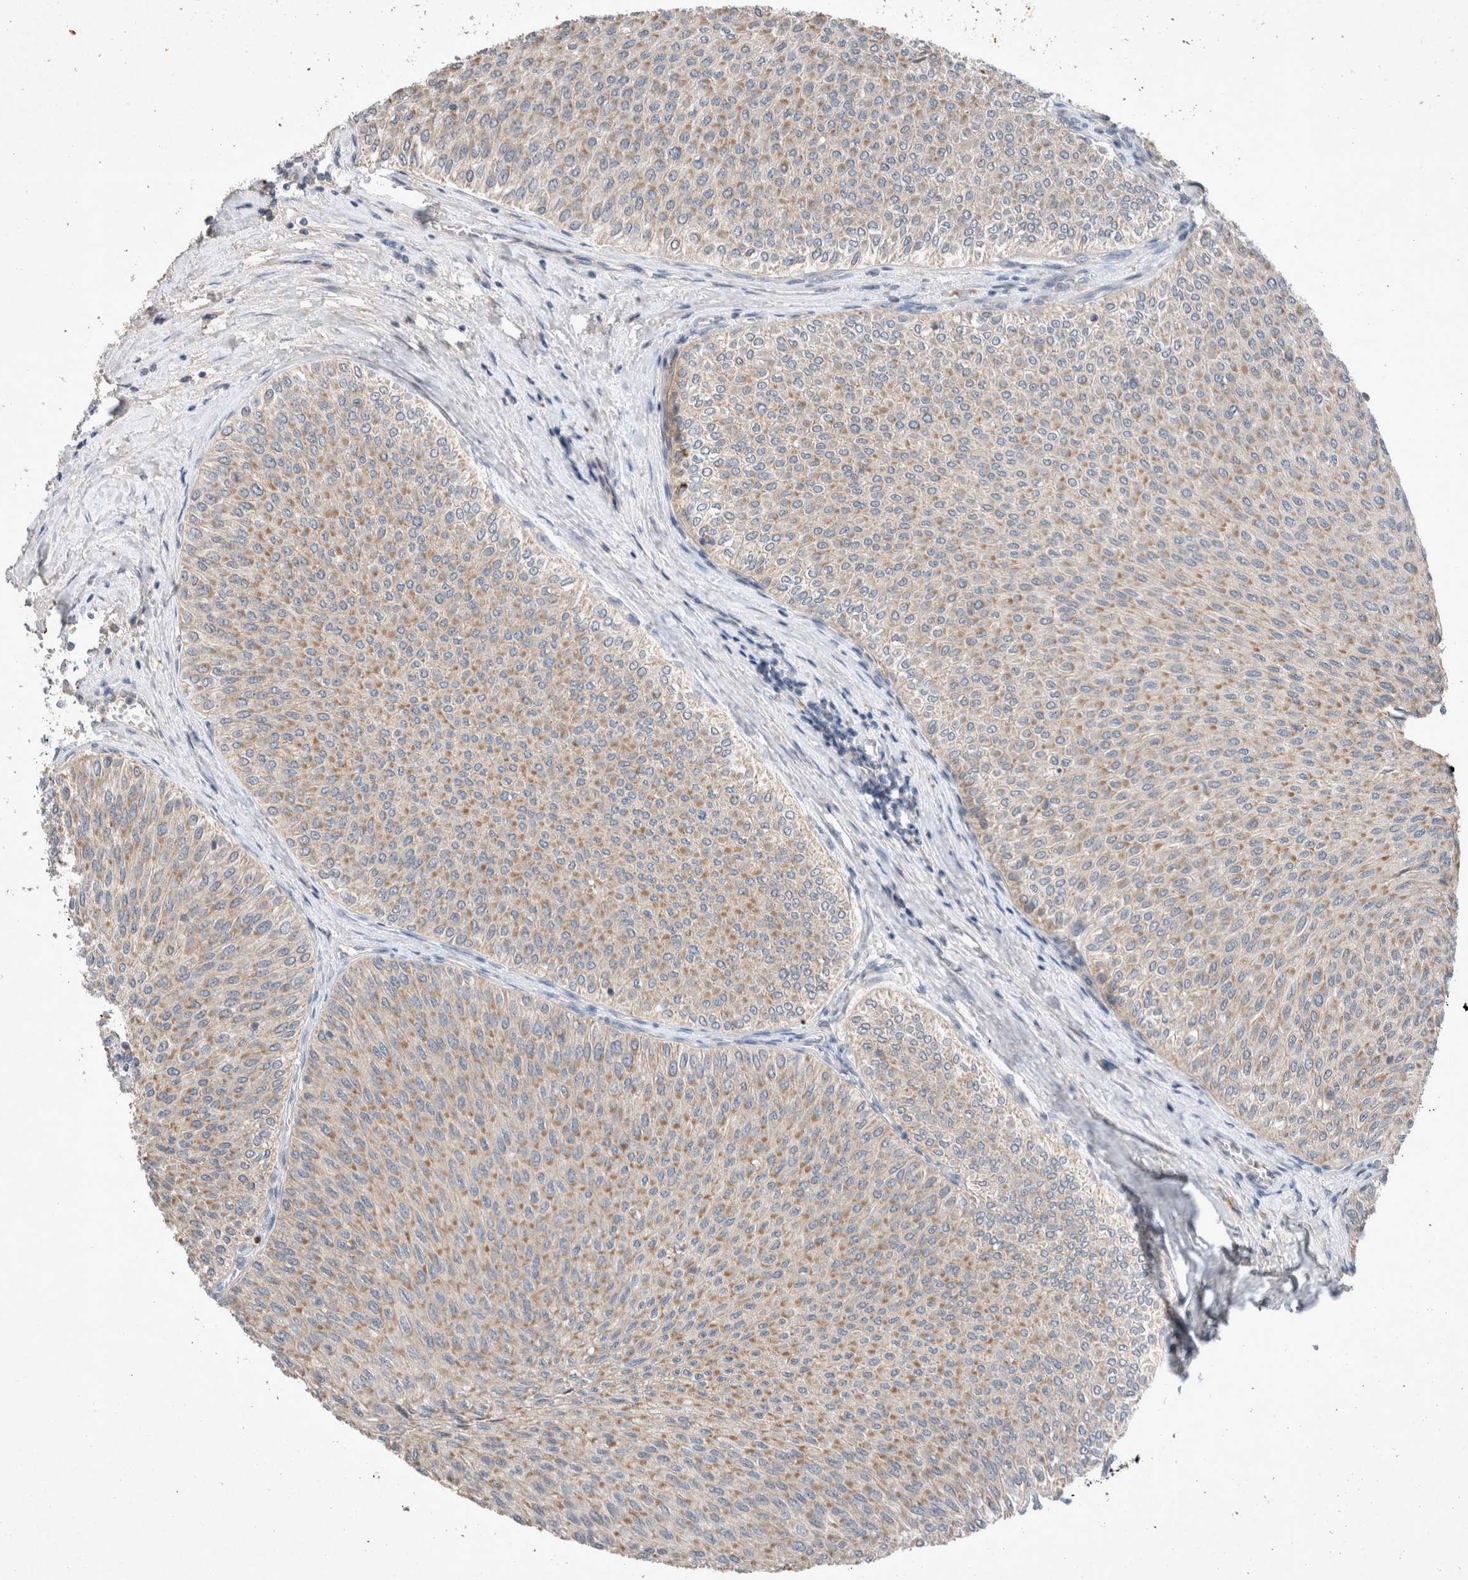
{"staining": {"intensity": "weak", "quantity": ">75%", "location": "cytoplasmic/membranous"}, "tissue": "urothelial cancer", "cell_type": "Tumor cells", "image_type": "cancer", "snomed": [{"axis": "morphology", "description": "Urothelial carcinoma, Low grade"}, {"axis": "topography", "description": "Urinary bladder"}], "caption": "Tumor cells reveal weak cytoplasmic/membranous expression in approximately >75% of cells in urothelial cancer. The protein of interest is stained brown, and the nuclei are stained in blue (DAB (3,3'-diaminobenzidine) IHC with brightfield microscopy, high magnification).", "gene": "UGCG", "patient": {"sex": "male", "age": 78}}